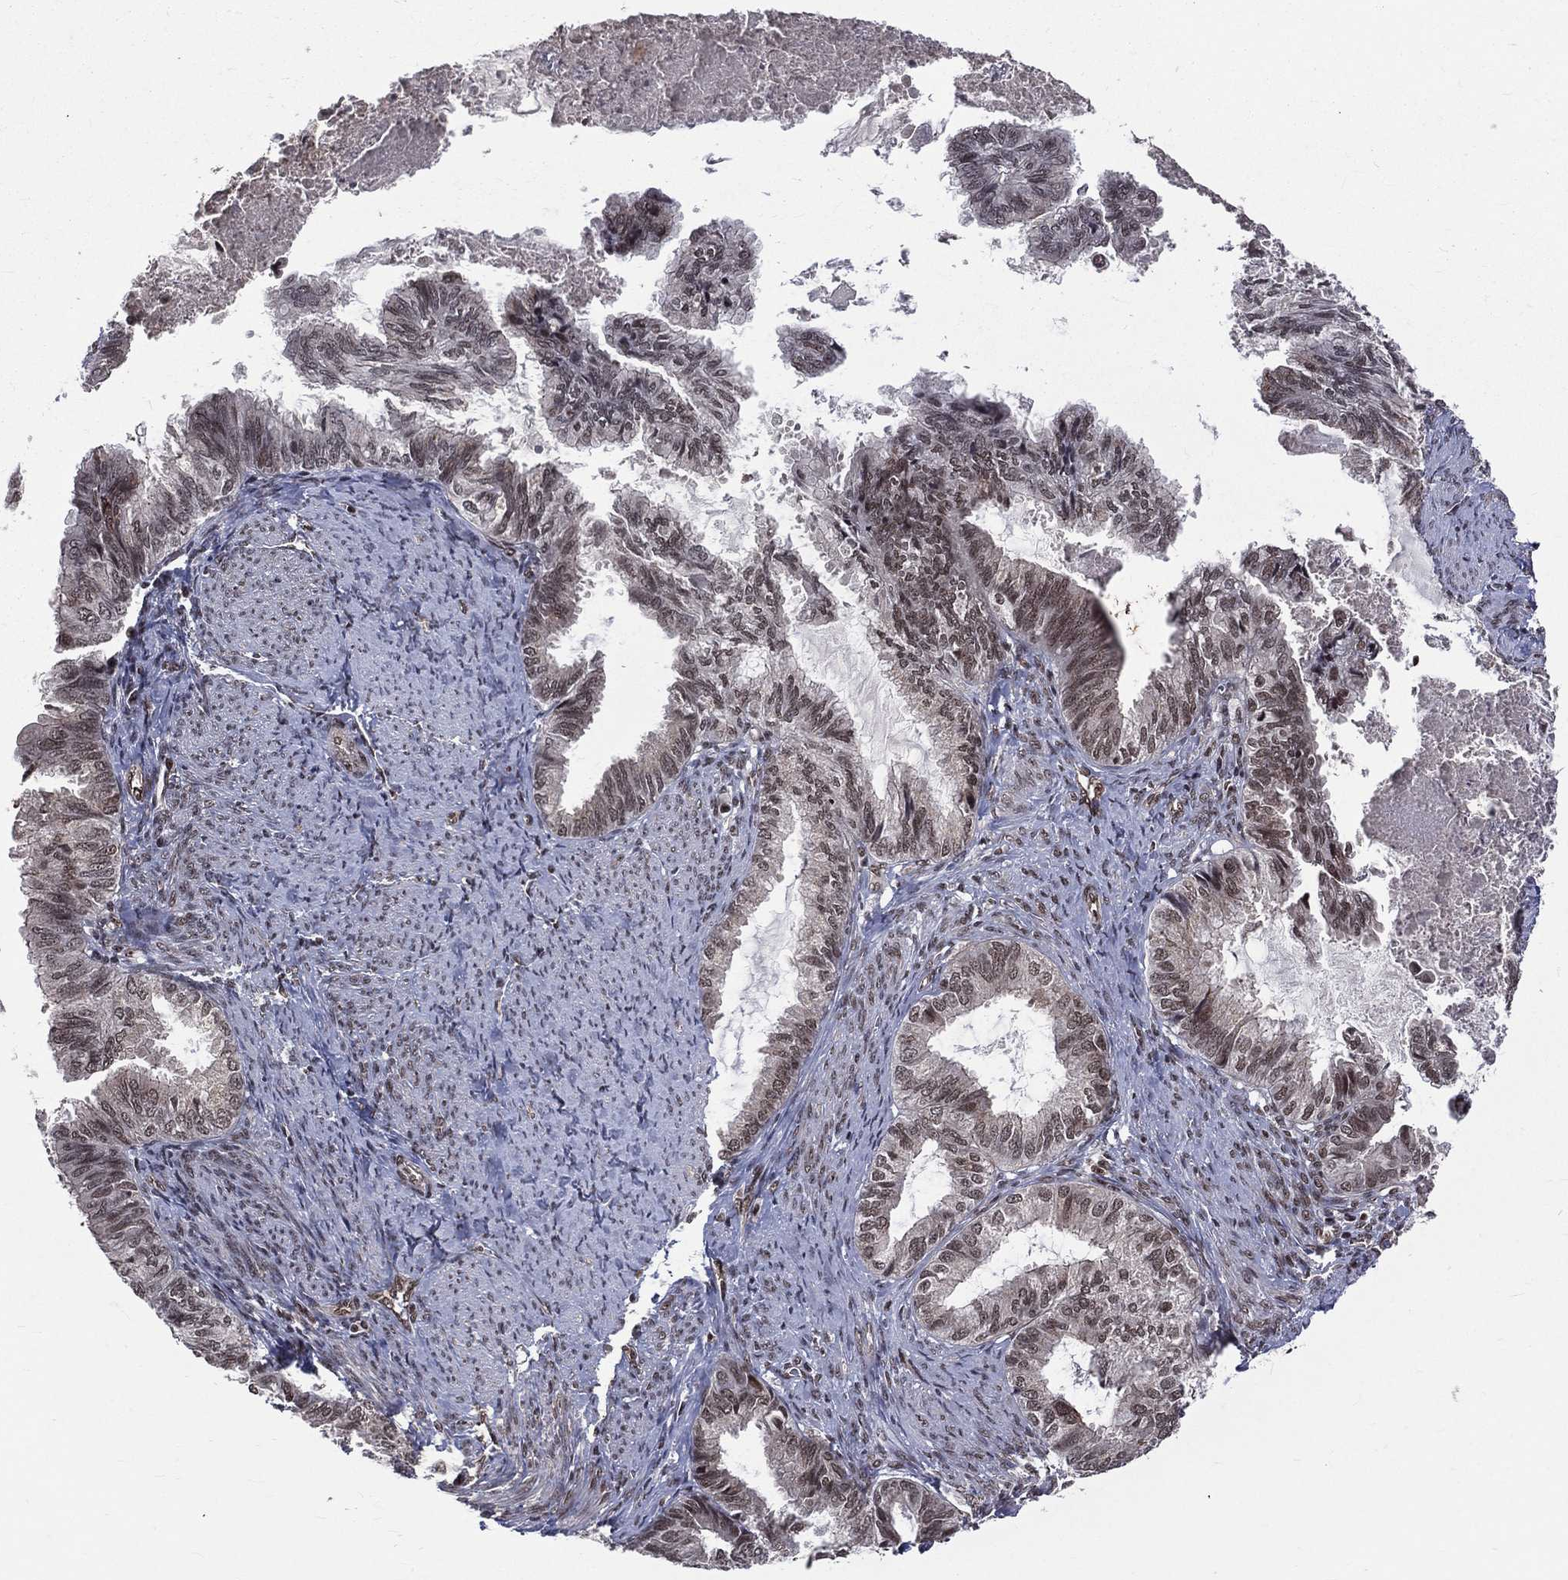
{"staining": {"intensity": "moderate", "quantity": "25%-75%", "location": "nuclear"}, "tissue": "endometrial cancer", "cell_type": "Tumor cells", "image_type": "cancer", "snomed": [{"axis": "morphology", "description": "Adenocarcinoma, NOS"}, {"axis": "topography", "description": "Endometrium"}], "caption": "This is a micrograph of immunohistochemistry (IHC) staining of endometrial adenocarcinoma, which shows moderate expression in the nuclear of tumor cells.", "gene": "SMC3", "patient": {"sex": "female", "age": 86}}